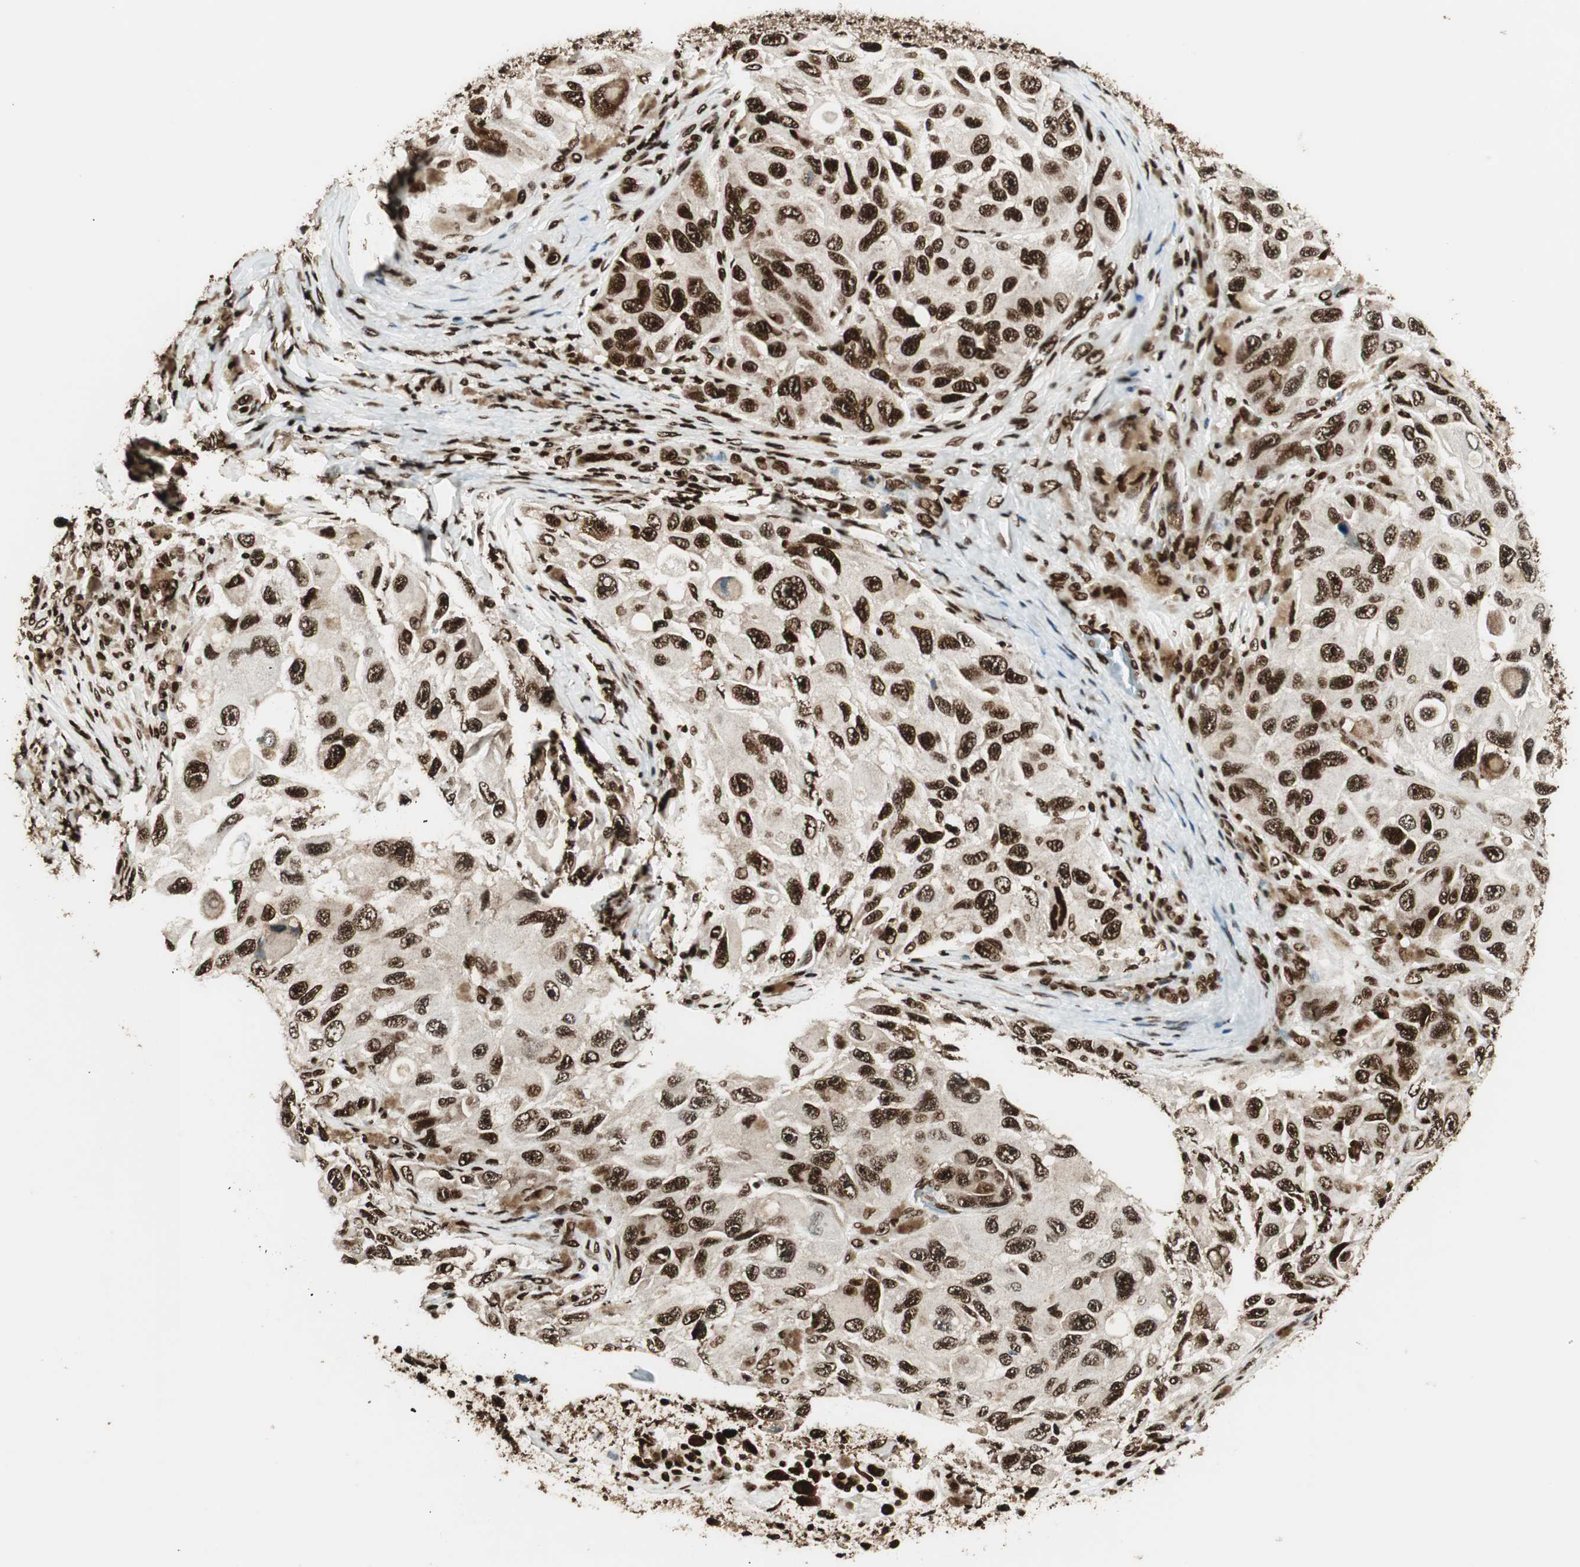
{"staining": {"intensity": "strong", "quantity": ">75%", "location": "nuclear"}, "tissue": "melanoma", "cell_type": "Tumor cells", "image_type": "cancer", "snomed": [{"axis": "morphology", "description": "Malignant melanoma, NOS"}, {"axis": "topography", "description": "Skin"}], "caption": "Malignant melanoma was stained to show a protein in brown. There is high levels of strong nuclear positivity in approximately >75% of tumor cells. The staining is performed using DAB brown chromogen to label protein expression. The nuclei are counter-stained blue using hematoxylin.", "gene": "EWSR1", "patient": {"sex": "female", "age": 73}}